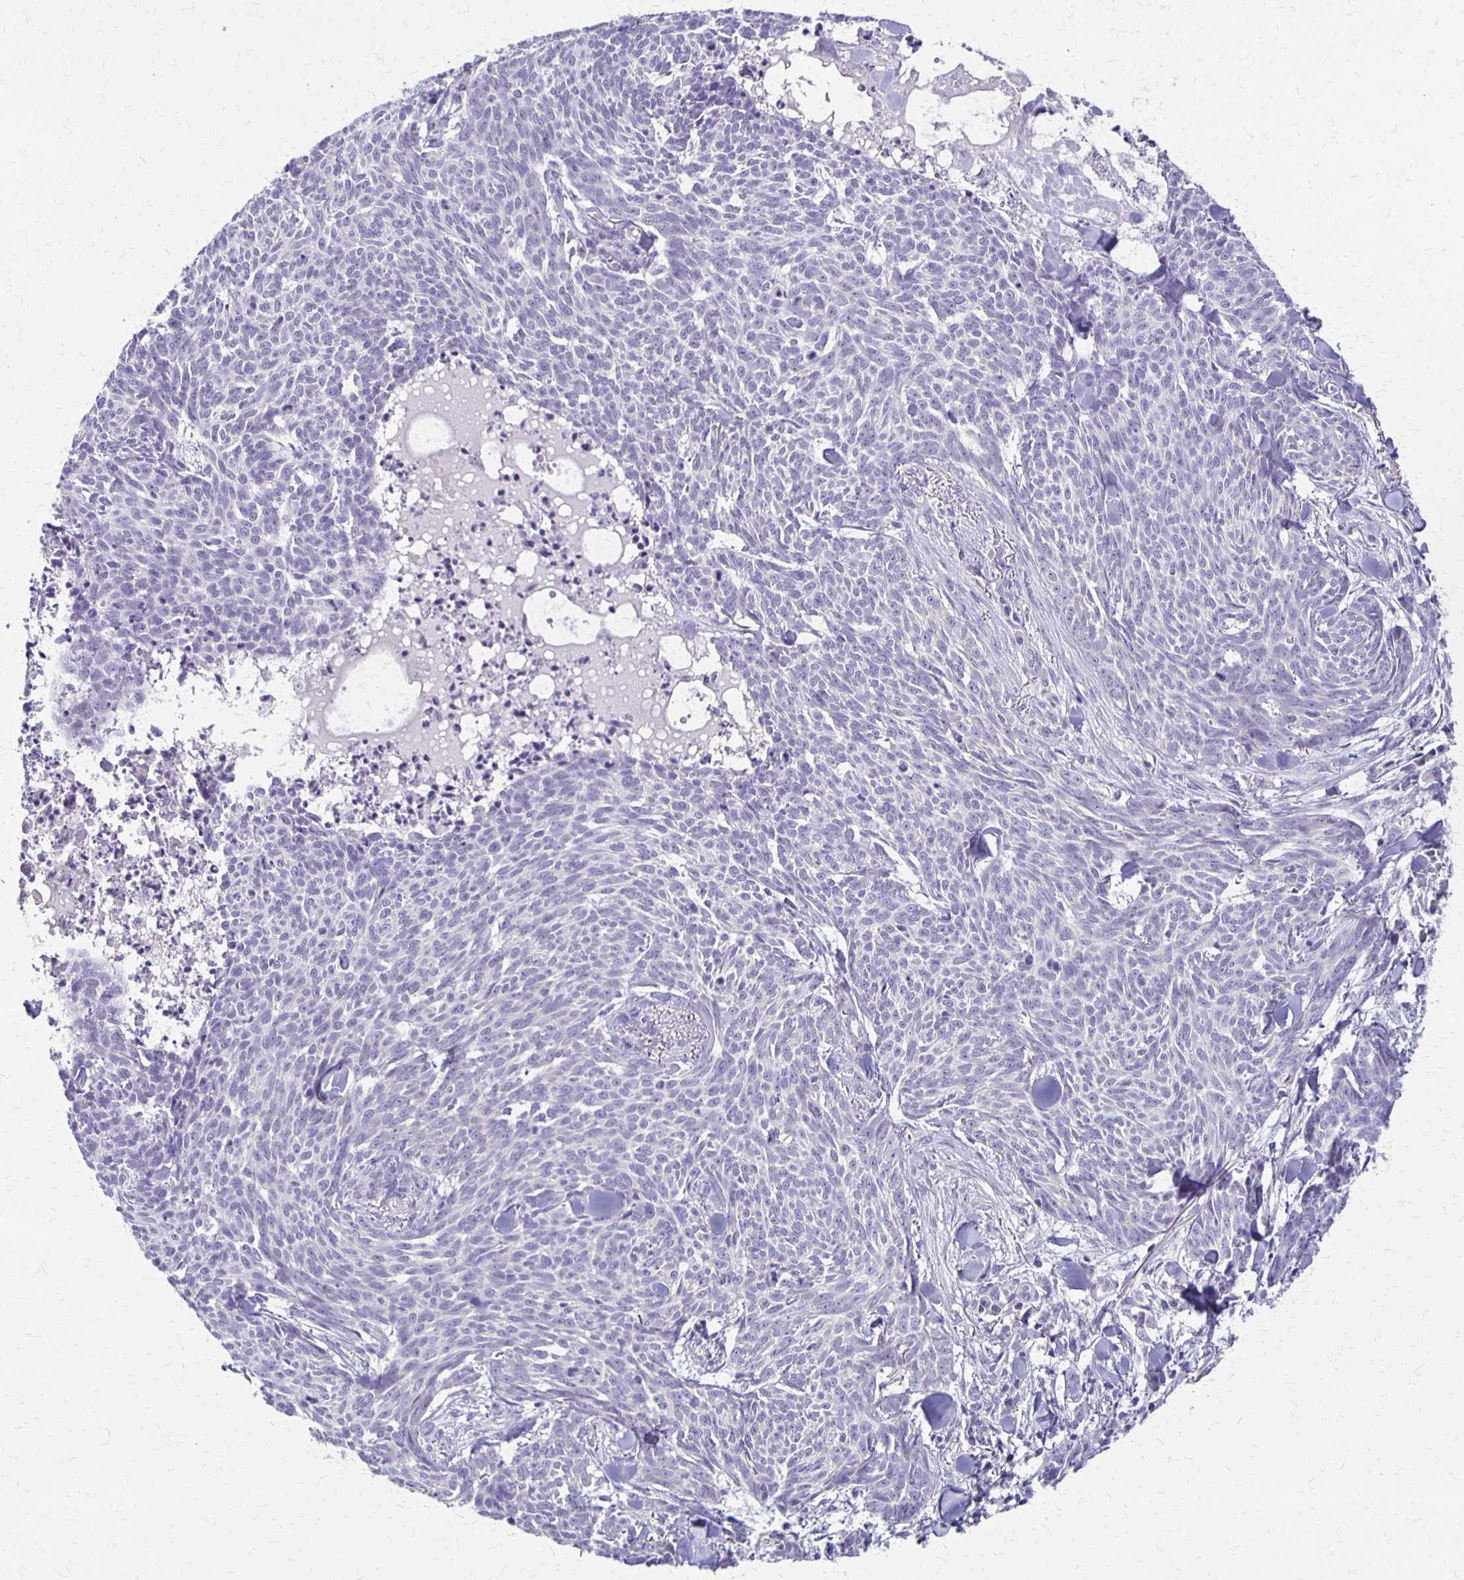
{"staining": {"intensity": "negative", "quantity": "none", "location": "none"}, "tissue": "skin cancer", "cell_type": "Tumor cells", "image_type": "cancer", "snomed": [{"axis": "morphology", "description": "Basal cell carcinoma"}, {"axis": "topography", "description": "Skin"}], "caption": "An immunohistochemistry histopathology image of skin cancer is shown. There is no staining in tumor cells of skin cancer.", "gene": "RHOC", "patient": {"sex": "female", "age": 93}}